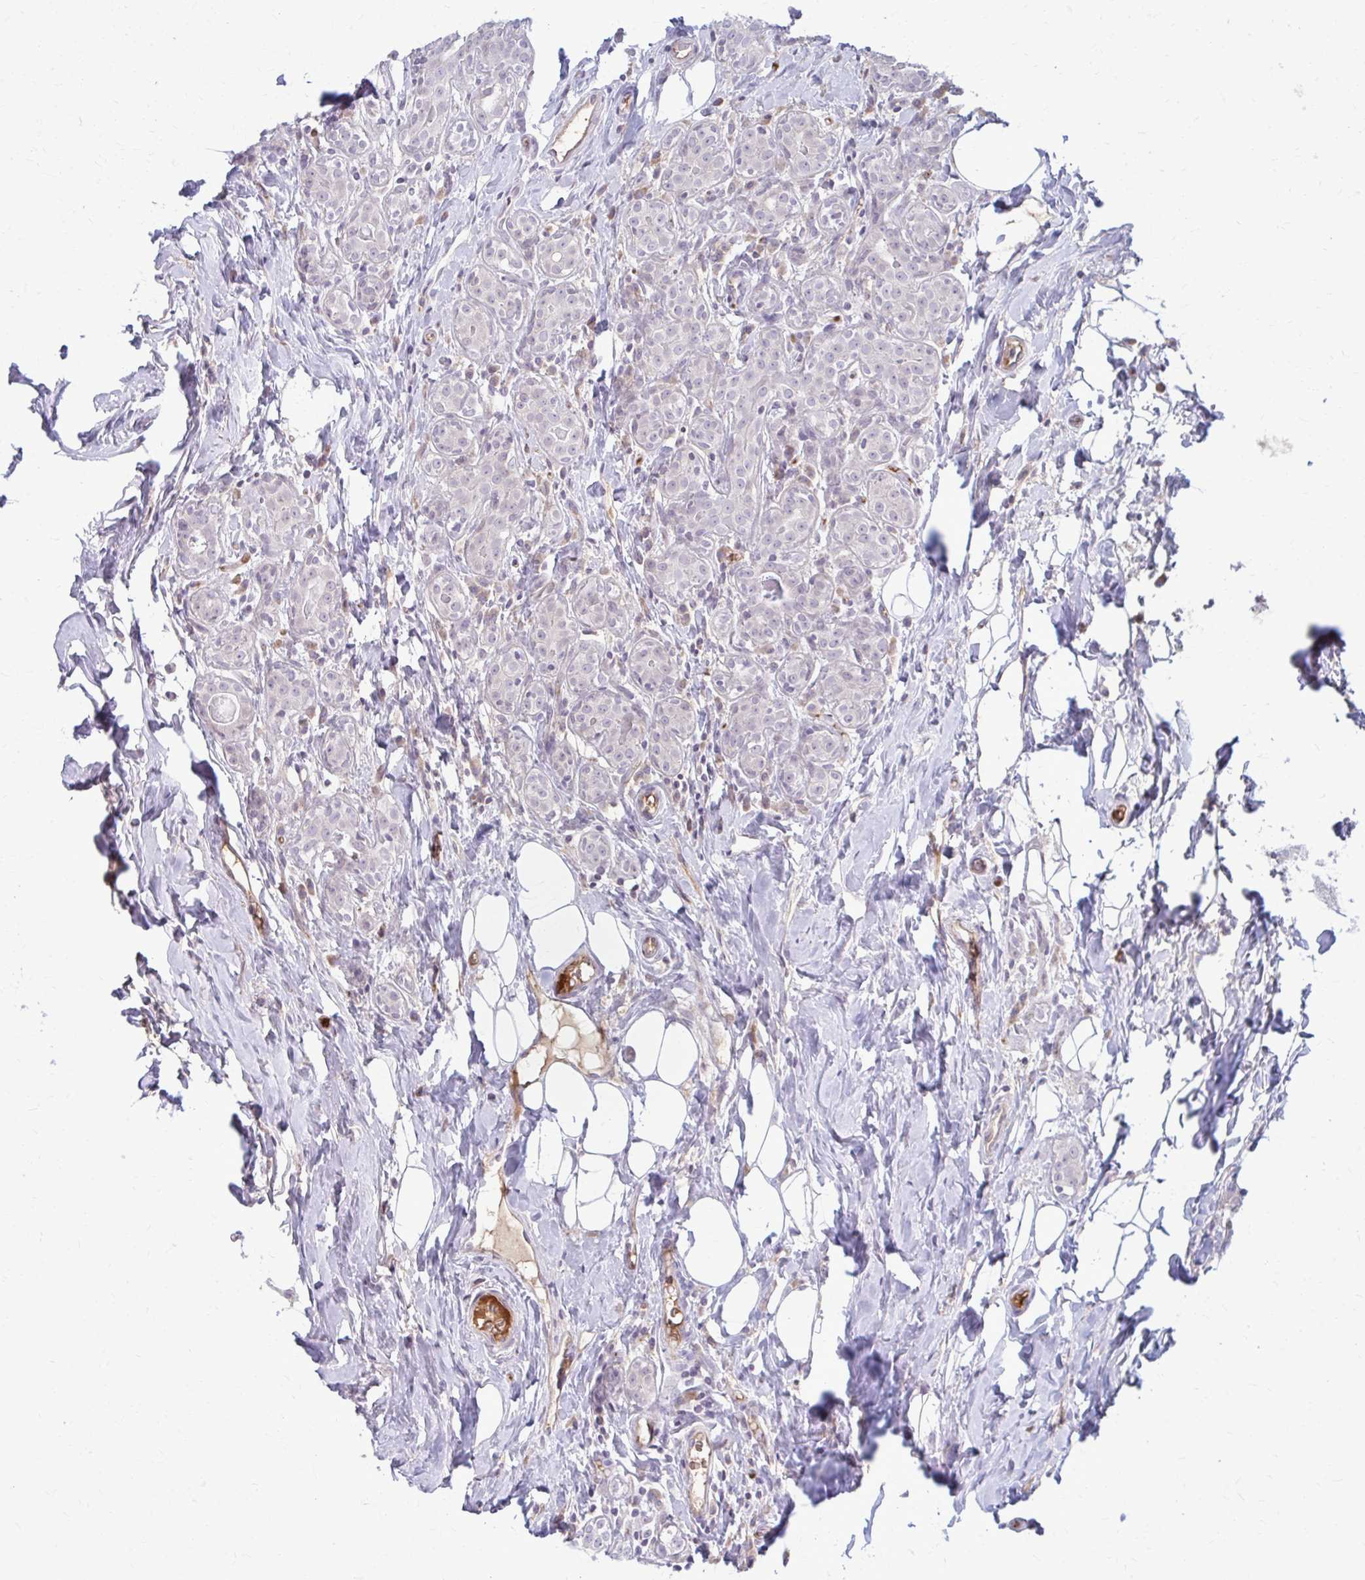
{"staining": {"intensity": "negative", "quantity": "none", "location": "none"}, "tissue": "breast cancer", "cell_type": "Tumor cells", "image_type": "cancer", "snomed": [{"axis": "morphology", "description": "Duct carcinoma"}, {"axis": "topography", "description": "Breast"}], "caption": "High power microscopy micrograph of an immunohistochemistry (IHC) histopathology image of breast cancer (intraductal carcinoma), revealing no significant staining in tumor cells. (DAB IHC, high magnification).", "gene": "MCRIP2", "patient": {"sex": "female", "age": 43}}